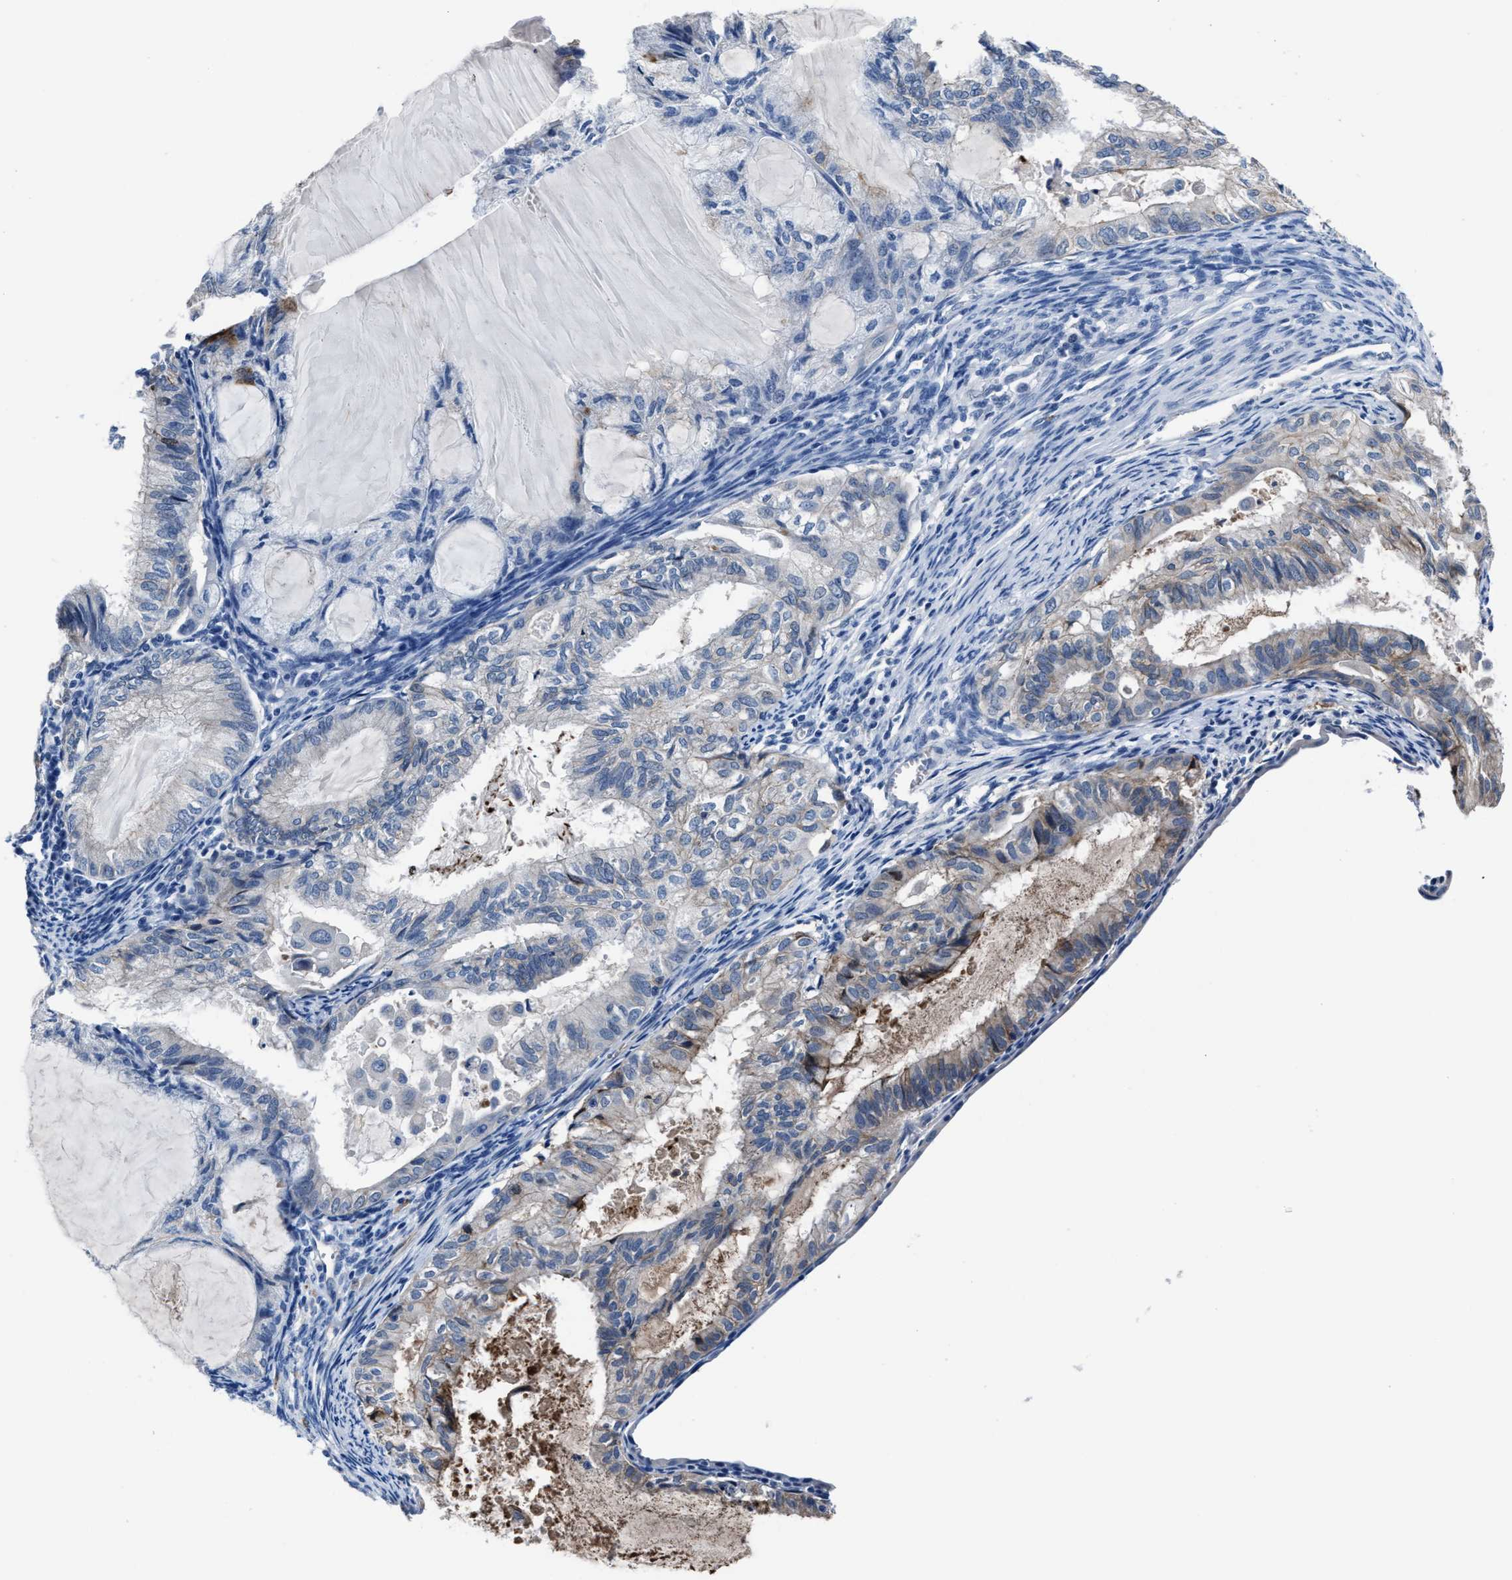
{"staining": {"intensity": "negative", "quantity": "none", "location": "none"}, "tissue": "cervical cancer", "cell_type": "Tumor cells", "image_type": "cancer", "snomed": [{"axis": "morphology", "description": "Normal tissue, NOS"}, {"axis": "morphology", "description": "Adenocarcinoma, NOS"}, {"axis": "topography", "description": "Cervix"}, {"axis": "topography", "description": "Endometrium"}], "caption": "Tumor cells show no significant protein expression in adenocarcinoma (cervical).", "gene": "GHITM", "patient": {"sex": "female", "age": 86}}